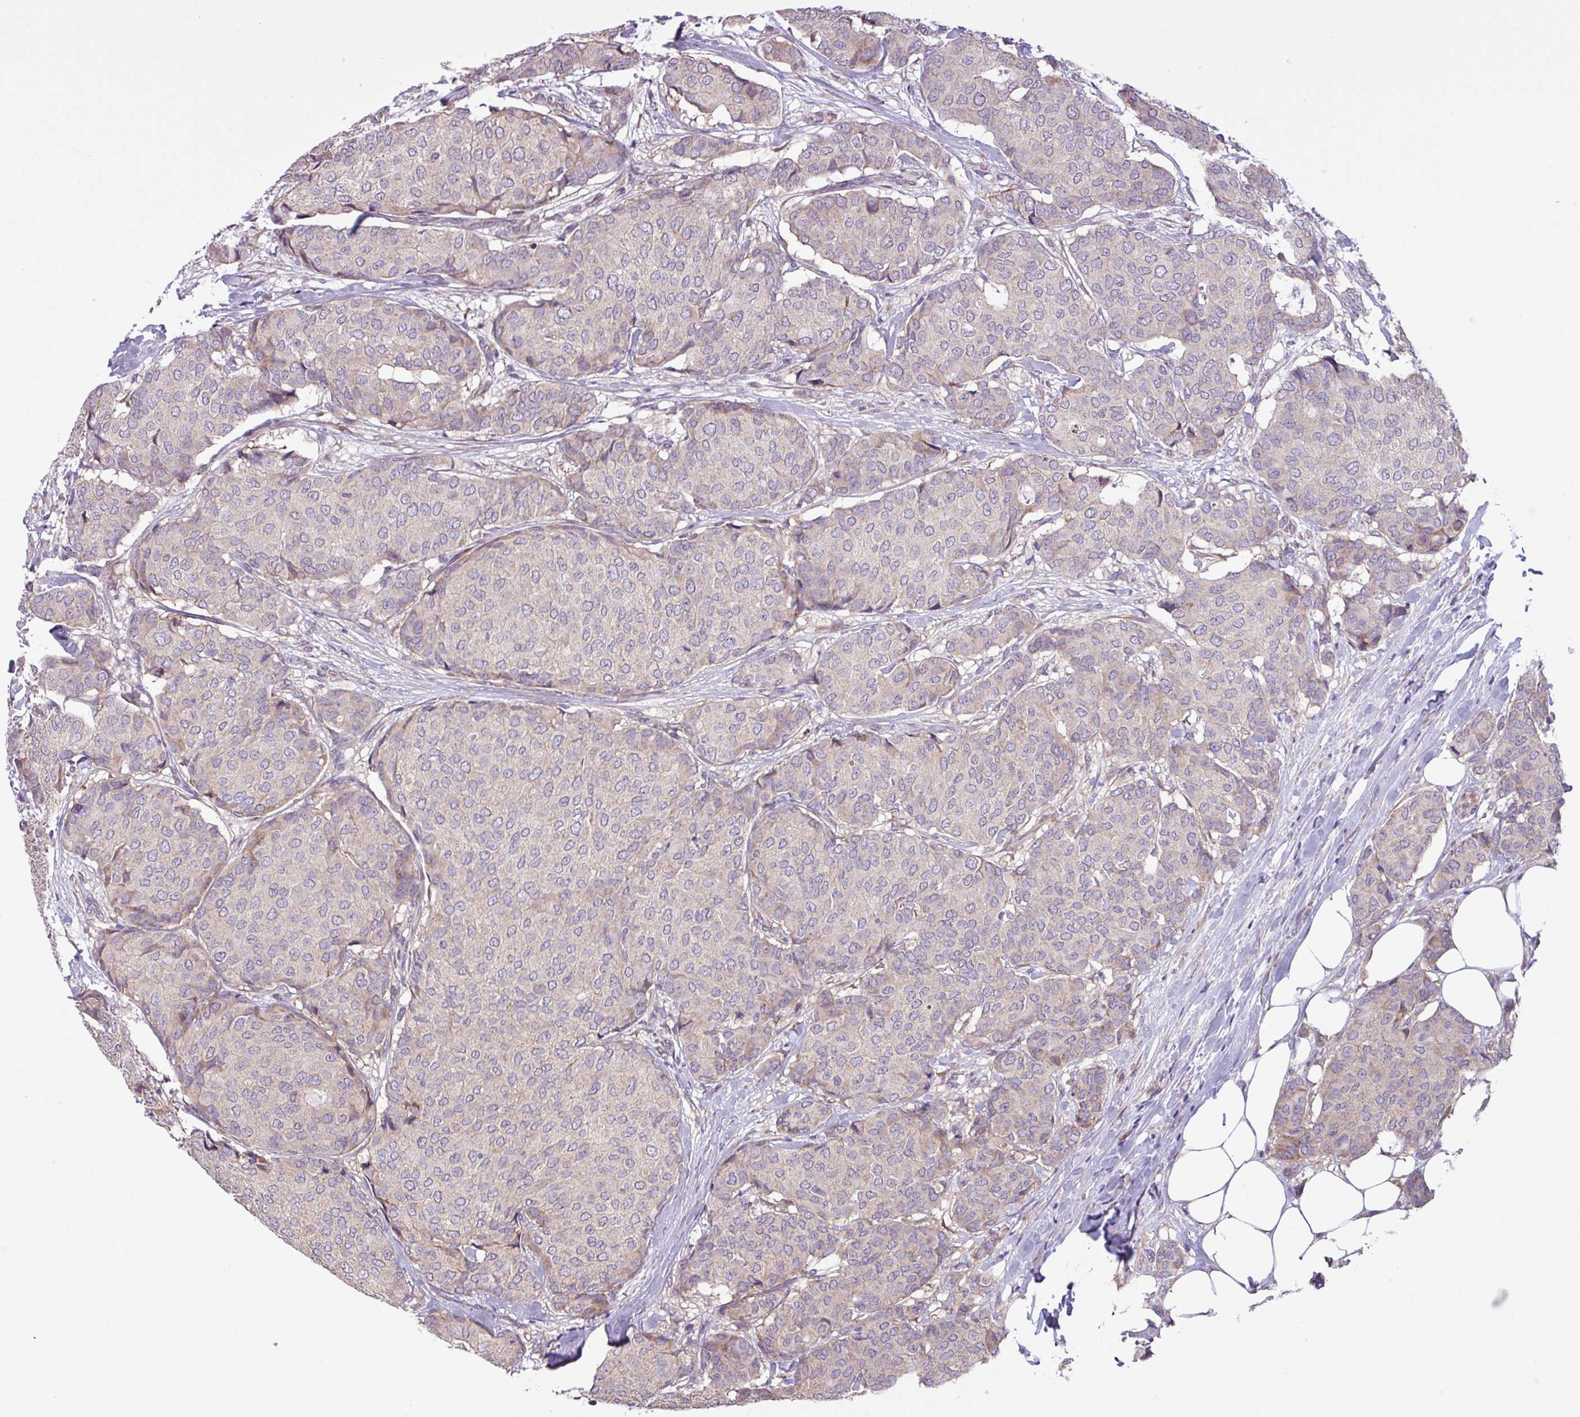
{"staining": {"intensity": "weak", "quantity": "<25%", "location": "cytoplasmic/membranous"}, "tissue": "breast cancer", "cell_type": "Tumor cells", "image_type": "cancer", "snomed": [{"axis": "morphology", "description": "Duct carcinoma"}, {"axis": "topography", "description": "Breast"}], "caption": "Immunohistochemistry micrograph of breast cancer stained for a protein (brown), which displays no positivity in tumor cells.", "gene": "C20orf27", "patient": {"sex": "female", "age": 75}}